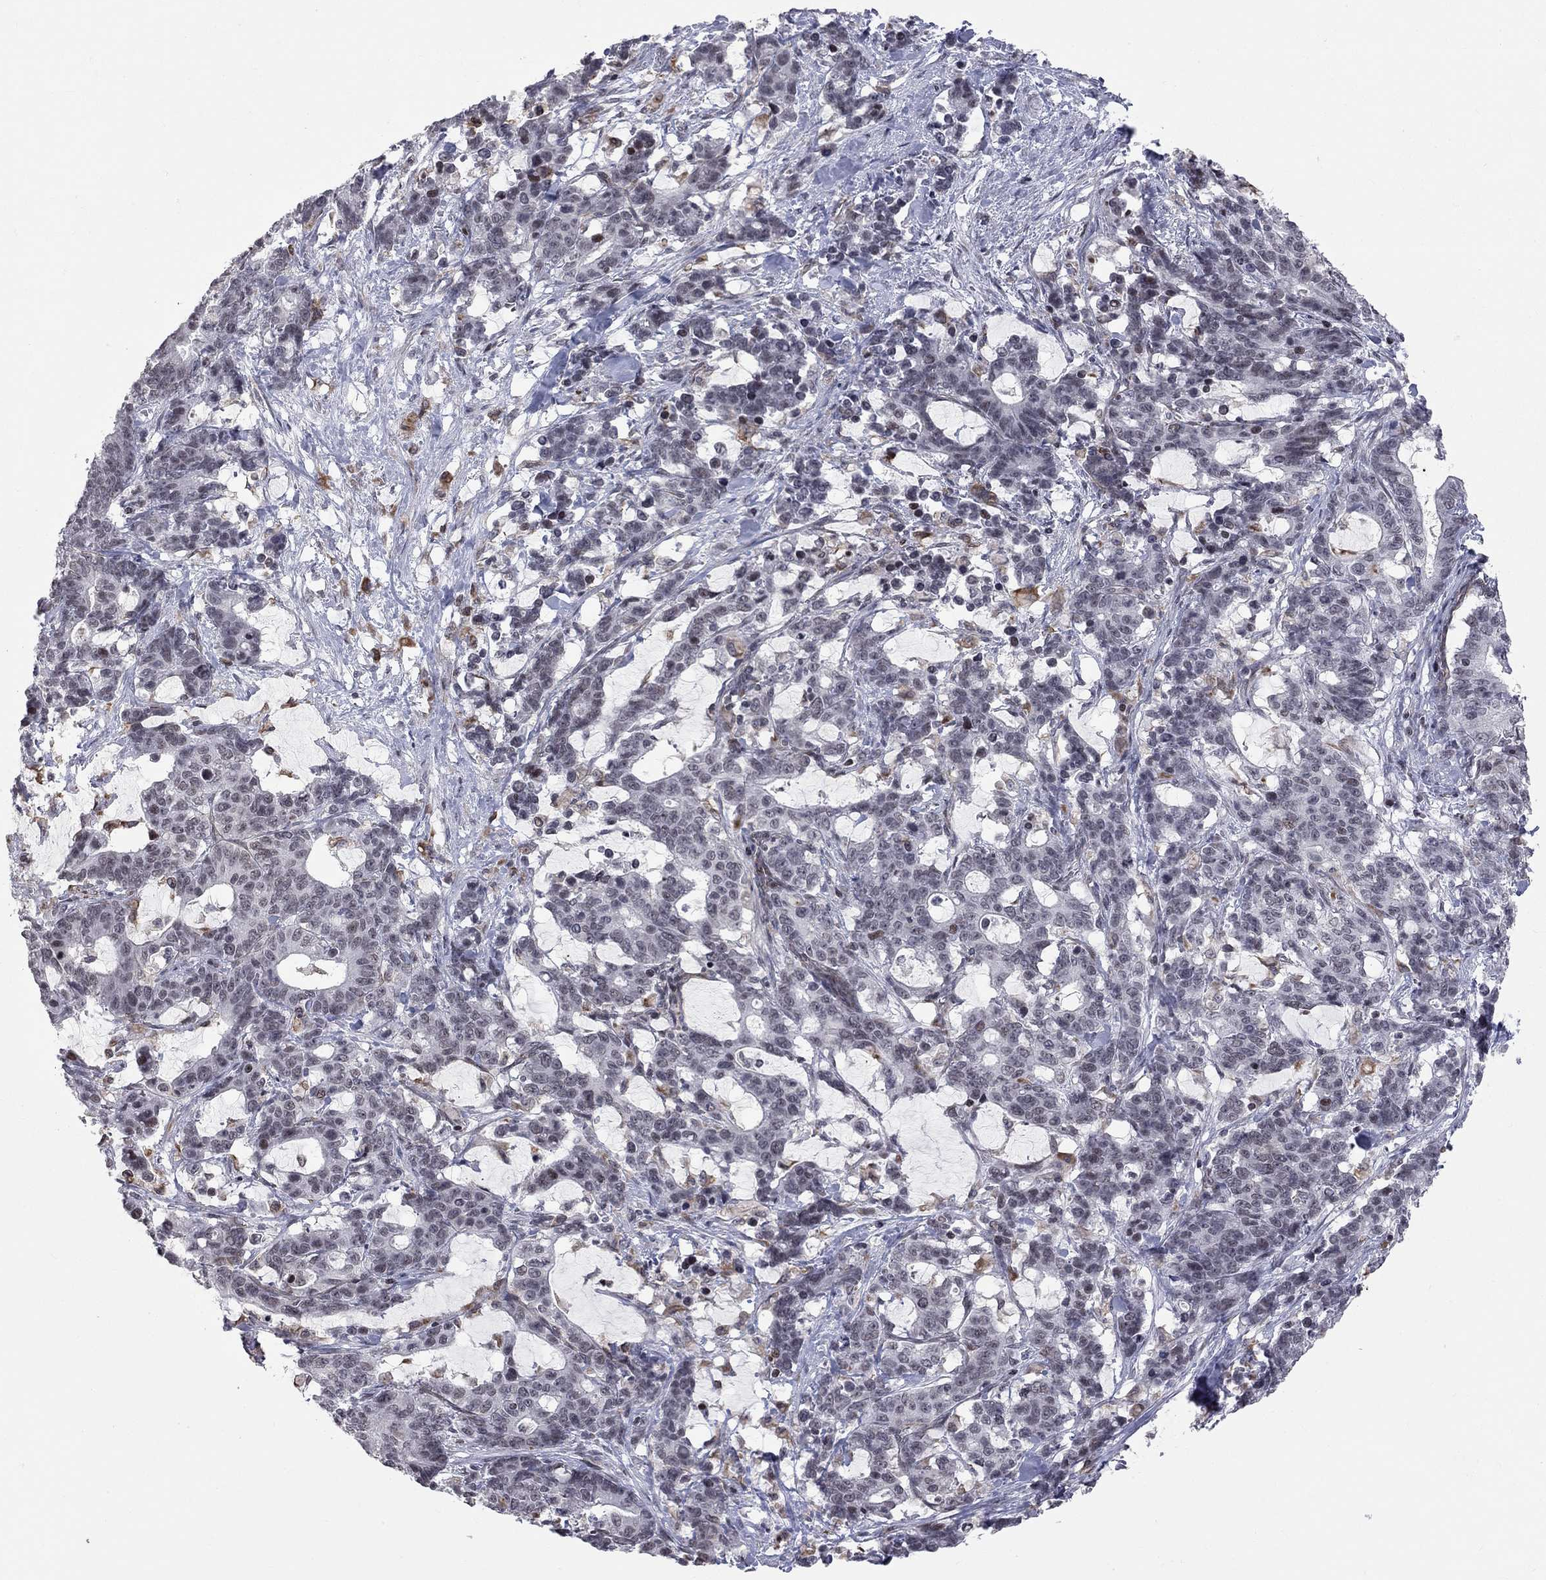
{"staining": {"intensity": "negative", "quantity": "none", "location": "none"}, "tissue": "stomach cancer", "cell_type": "Tumor cells", "image_type": "cancer", "snomed": [{"axis": "morphology", "description": "Normal tissue, NOS"}, {"axis": "morphology", "description": "Adenocarcinoma, NOS"}, {"axis": "topography", "description": "Stomach"}], "caption": "Tumor cells show no significant staining in stomach cancer. Nuclei are stained in blue.", "gene": "MTNR1B", "patient": {"sex": "female", "age": 64}}